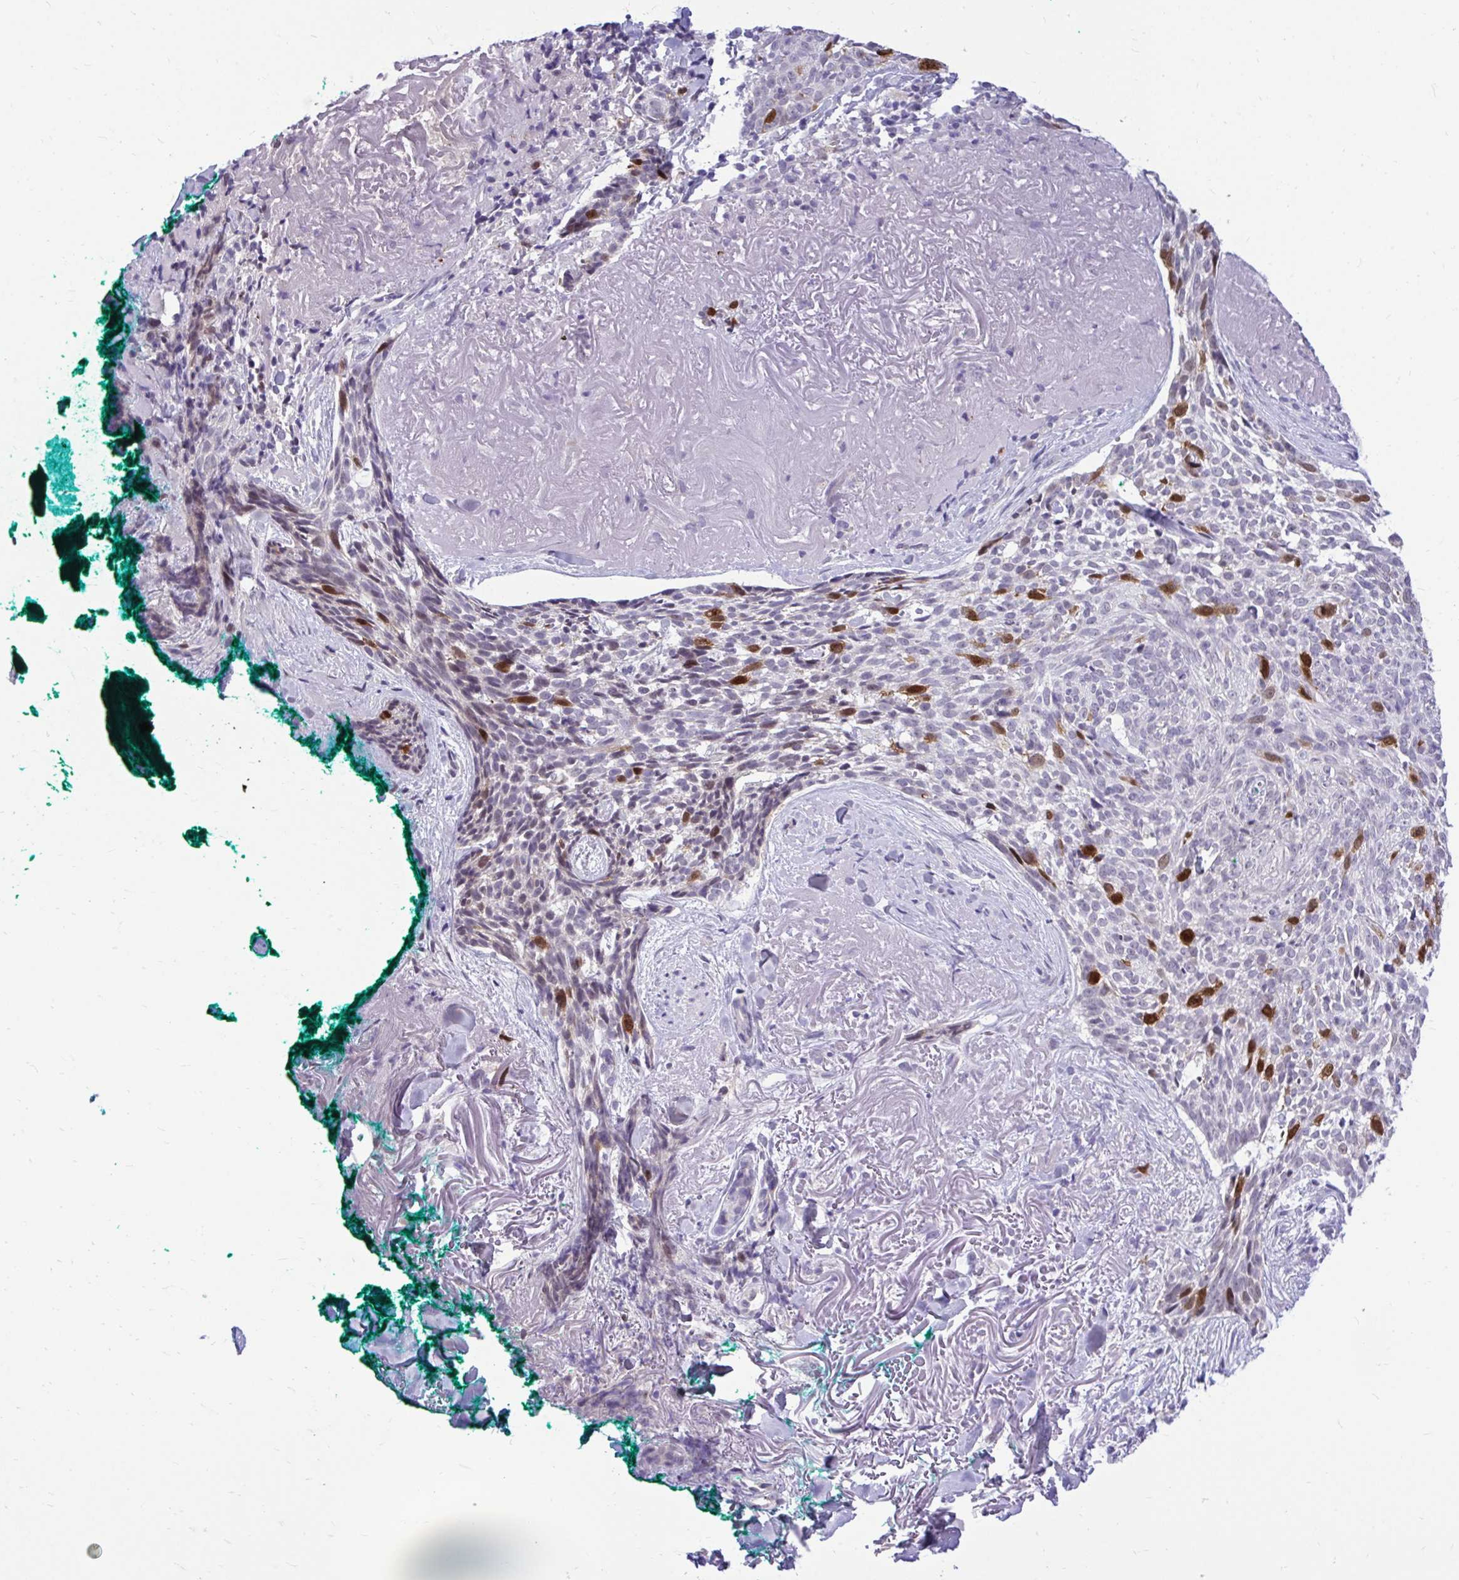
{"staining": {"intensity": "strong", "quantity": "<25%", "location": "cytoplasmic/membranous,nuclear"}, "tissue": "skin cancer", "cell_type": "Tumor cells", "image_type": "cancer", "snomed": [{"axis": "morphology", "description": "Basal cell carcinoma"}, {"axis": "topography", "description": "Skin"}, {"axis": "topography", "description": "Skin of face"}], "caption": "High-power microscopy captured an immunohistochemistry histopathology image of skin basal cell carcinoma, revealing strong cytoplasmic/membranous and nuclear expression in approximately <25% of tumor cells.", "gene": "CDC20", "patient": {"sex": "female", "age": 95}}